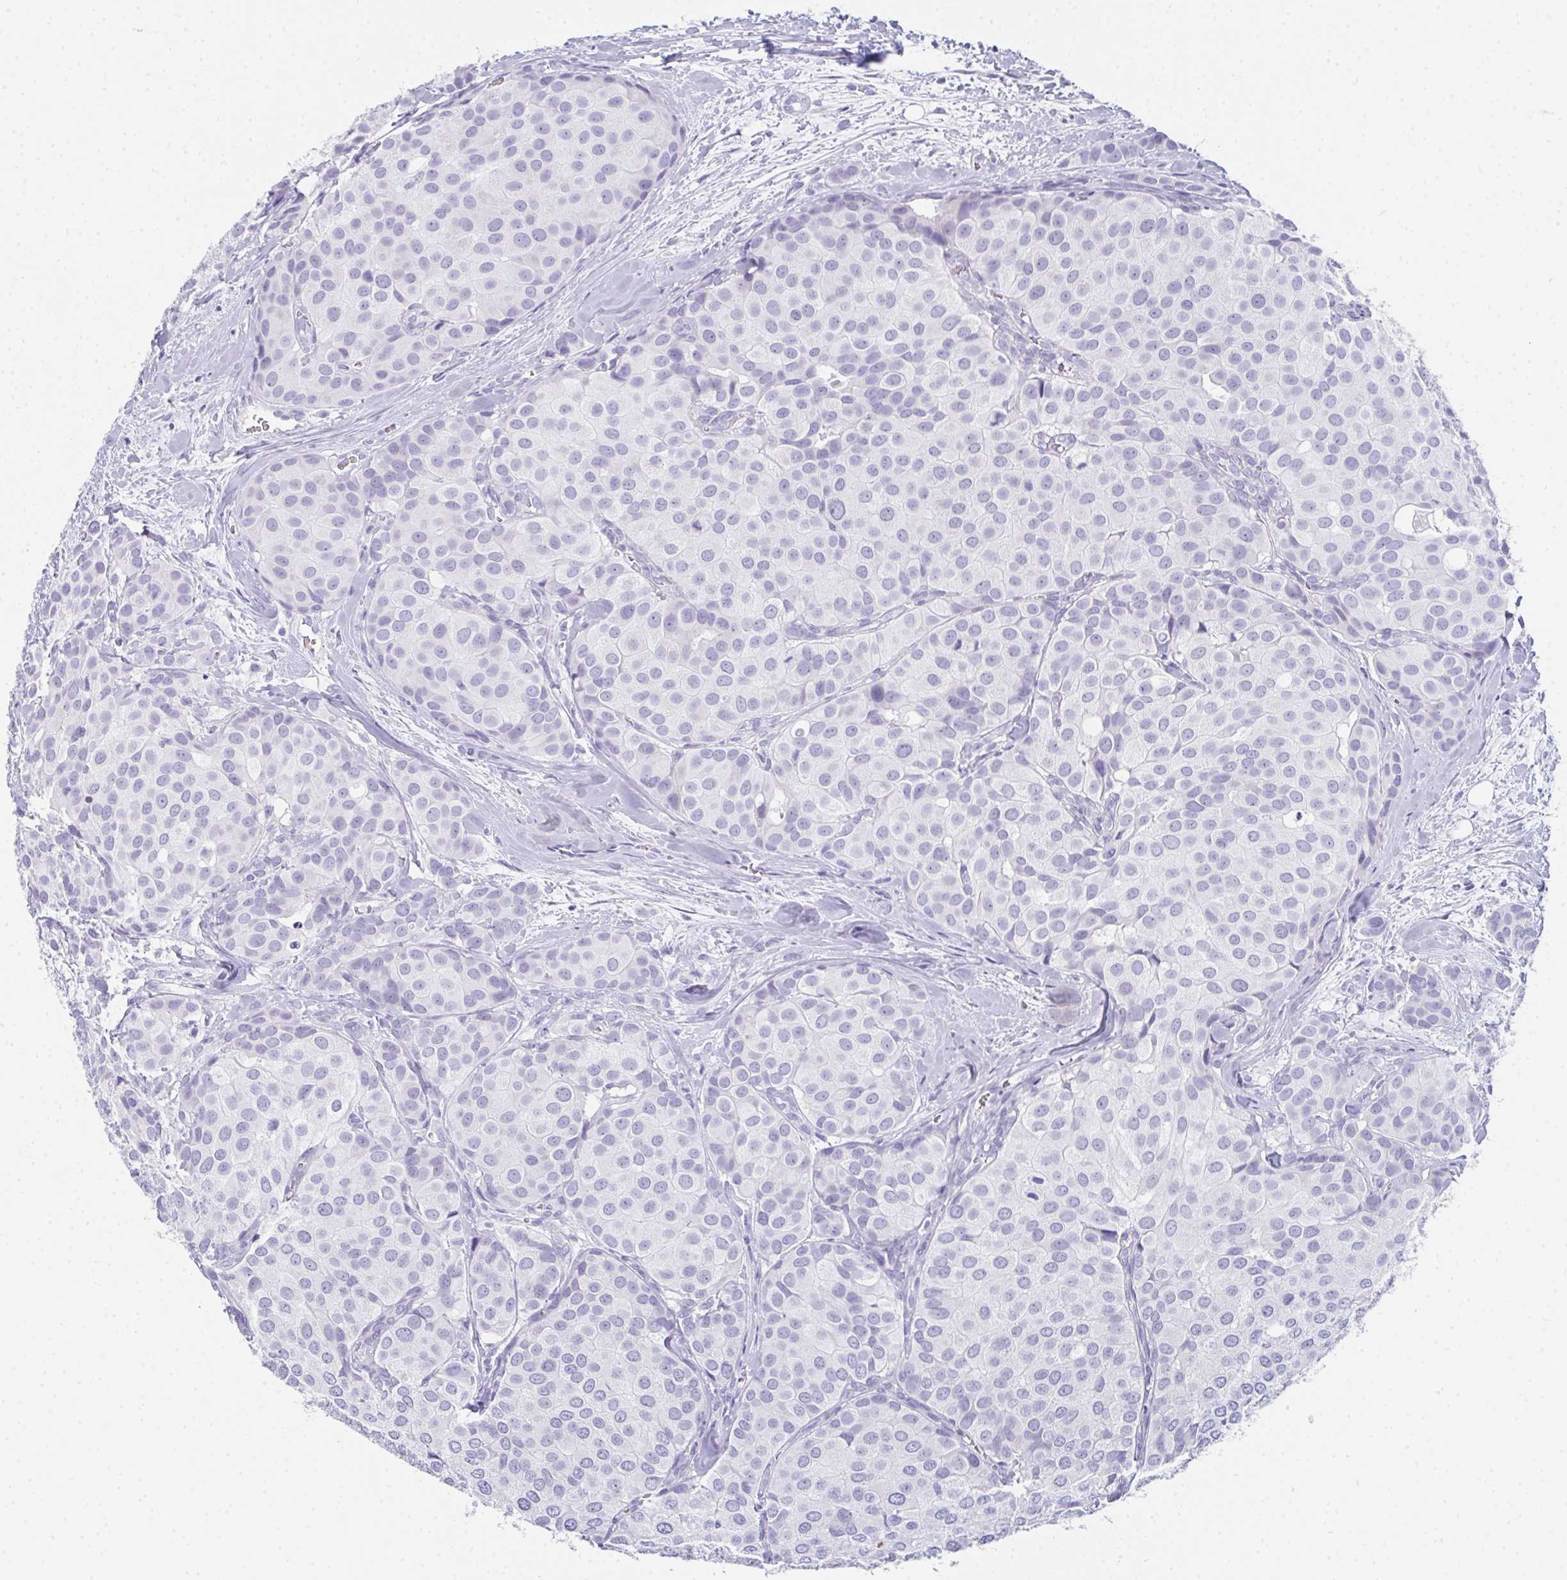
{"staining": {"intensity": "negative", "quantity": "none", "location": "none"}, "tissue": "breast cancer", "cell_type": "Tumor cells", "image_type": "cancer", "snomed": [{"axis": "morphology", "description": "Duct carcinoma"}, {"axis": "topography", "description": "Breast"}], "caption": "Immunohistochemical staining of human infiltrating ductal carcinoma (breast) shows no significant positivity in tumor cells.", "gene": "RLF", "patient": {"sex": "female", "age": 70}}